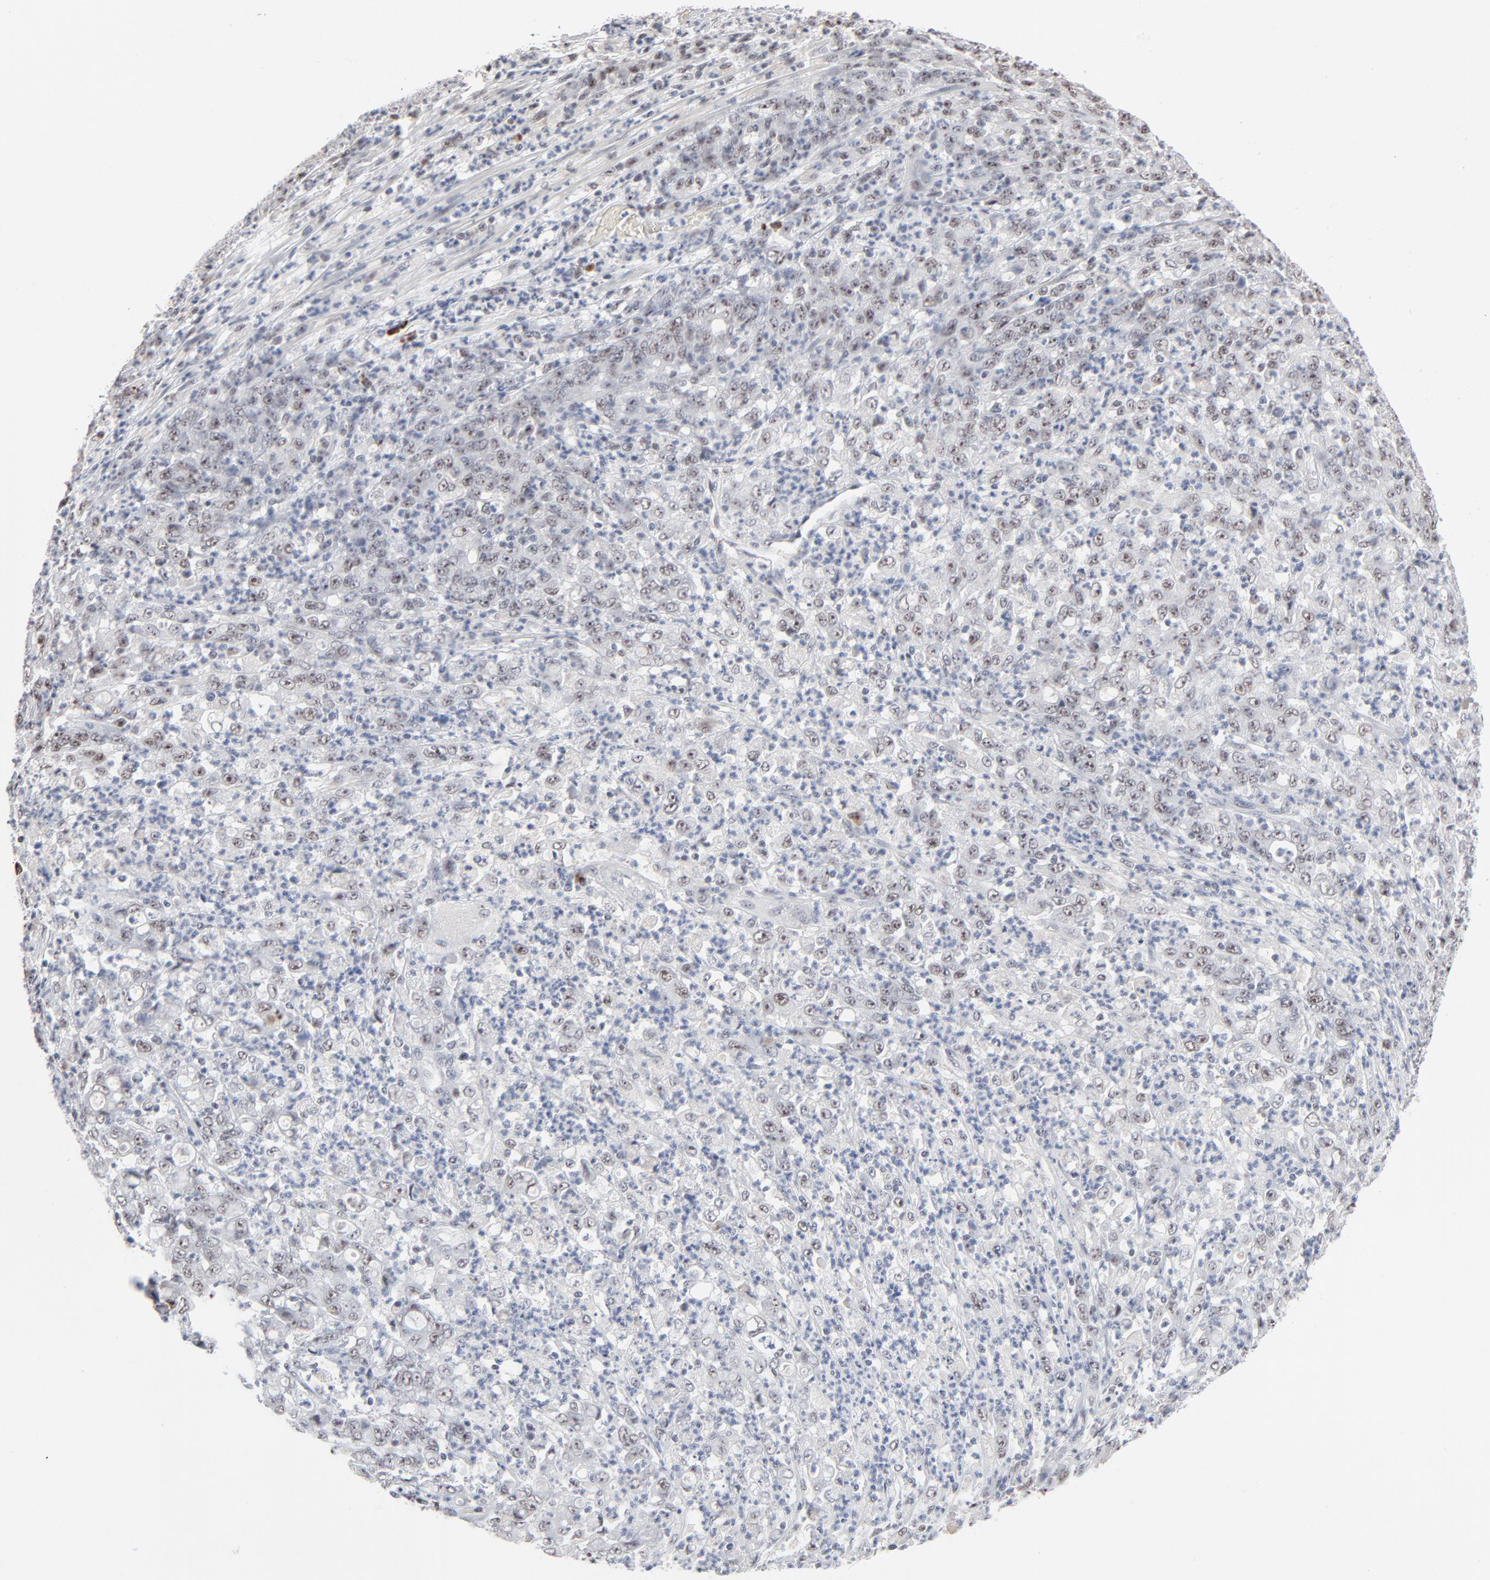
{"staining": {"intensity": "moderate", "quantity": ">75%", "location": "nuclear"}, "tissue": "stomach cancer", "cell_type": "Tumor cells", "image_type": "cancer", "snomed": [{"axis": "morphology", "description": "Adenocarcinoma, NOS"}, {"axis": "topography", "description": "Stomach, lower"}], "caption": "Adenocarcinoma (stomach) was stained to show a protein in brown. There is medium levels of moderate nuclear expression in about >75% of tumor cells.", "gene": "MPHOSPH6", "patient": {"sex": "female", "age": 71}}